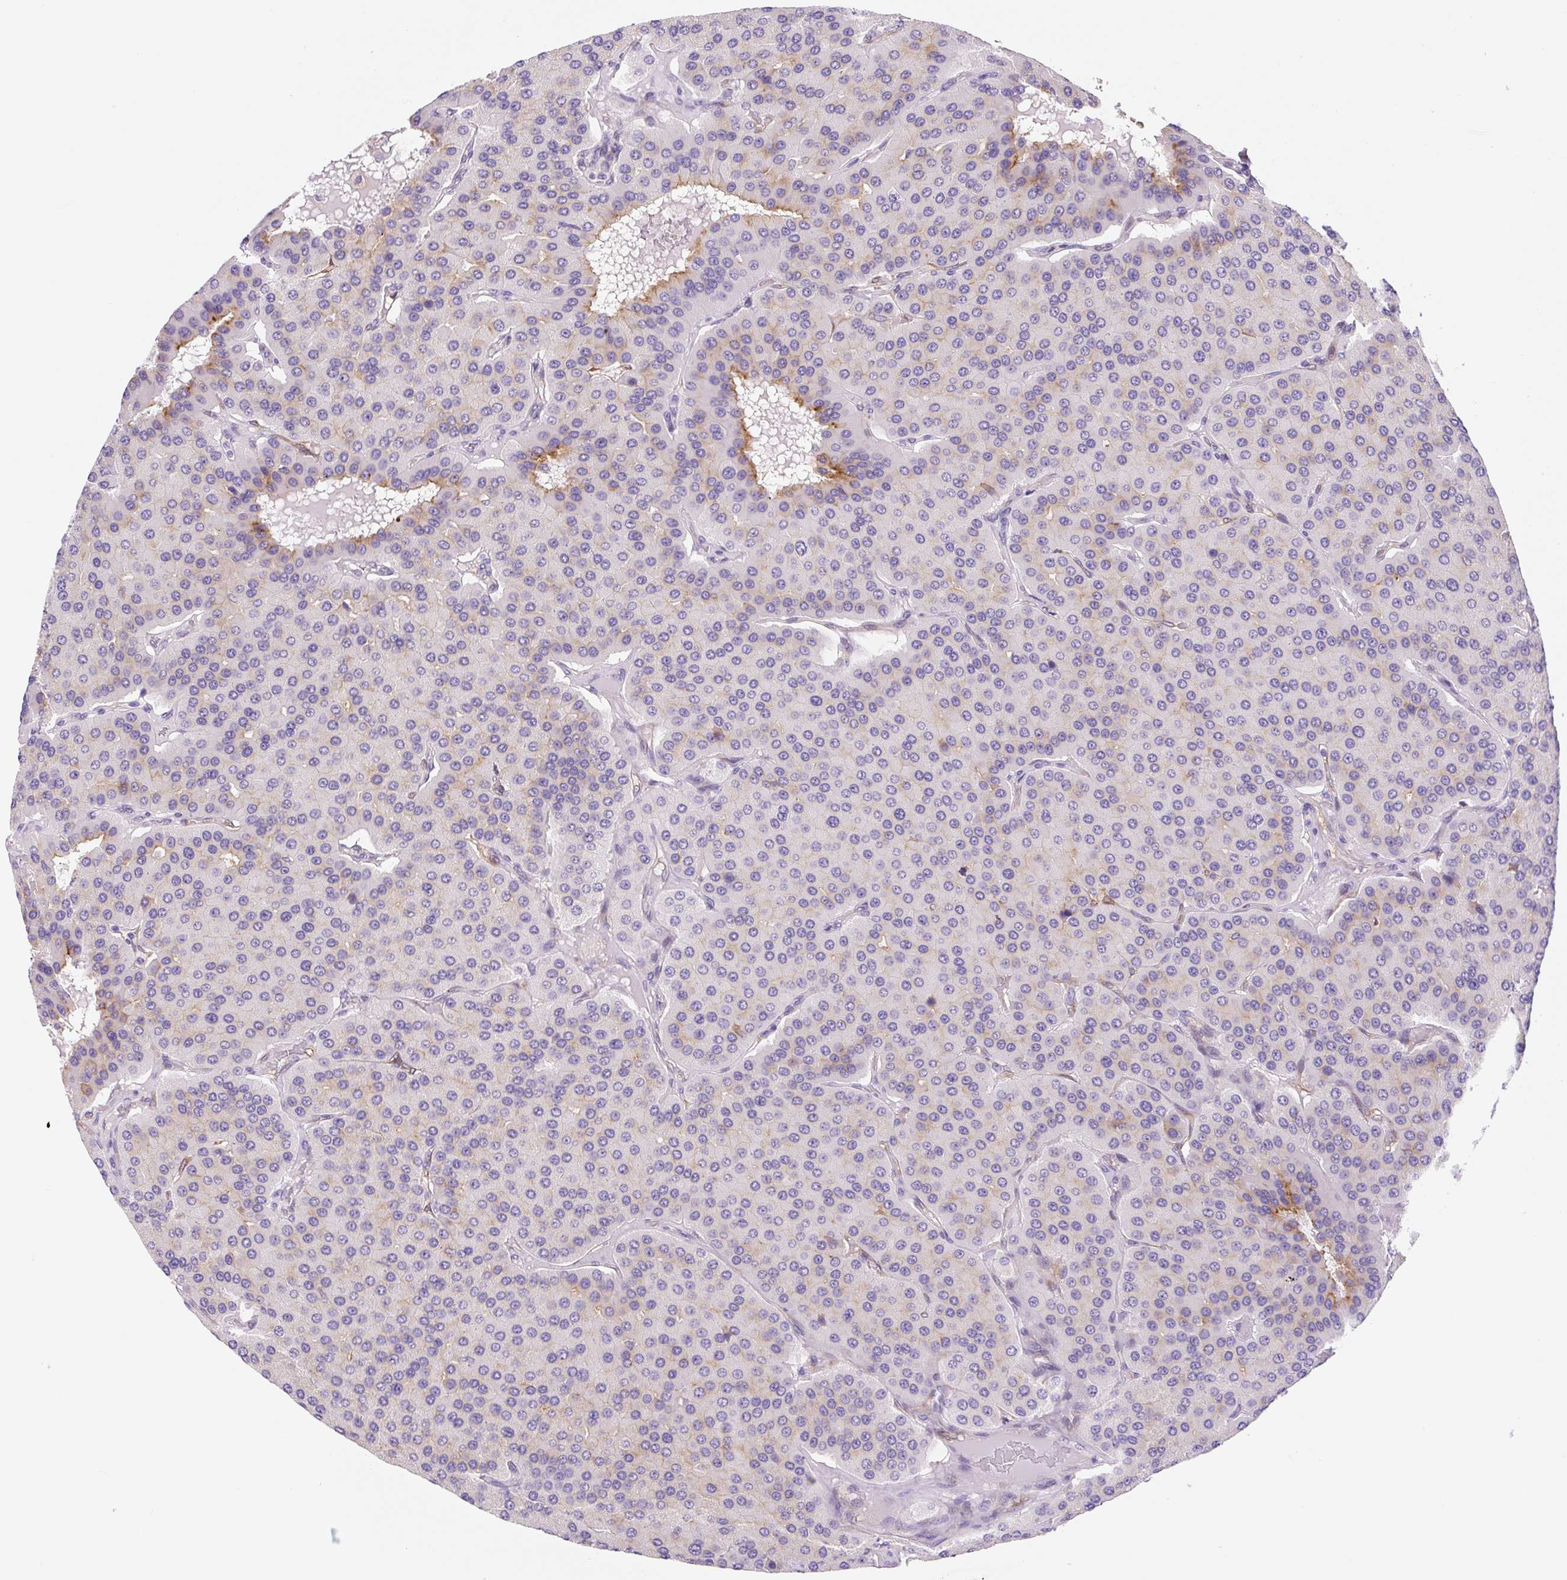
{"staining": {"intensity": "moderate", "quantity": "<25%", "location": "cytoplasmic/membranous"}, "tissue": "parathyroid gland", "cell_type": "Glandular cells", "image_type": "normal", "snomed": [{"axis": "morphology", "description": "Normal tissue, NOS"}, {"axis": "morphology", "description": "Adenoma, NOS"}, {"axis": "topography", "description": "Parathyroid gland"}], "caption": "Immunohistochemical staining of normal parathyroid gland shows low levels of moderate cytoplasmic/membranous positivity in about <25% of glandular cells. (brown staining indicates protein expression, while blue staining denotes nuclei).", "gene": "ASB4", "patient": {"sex": "female", "age": 86}}